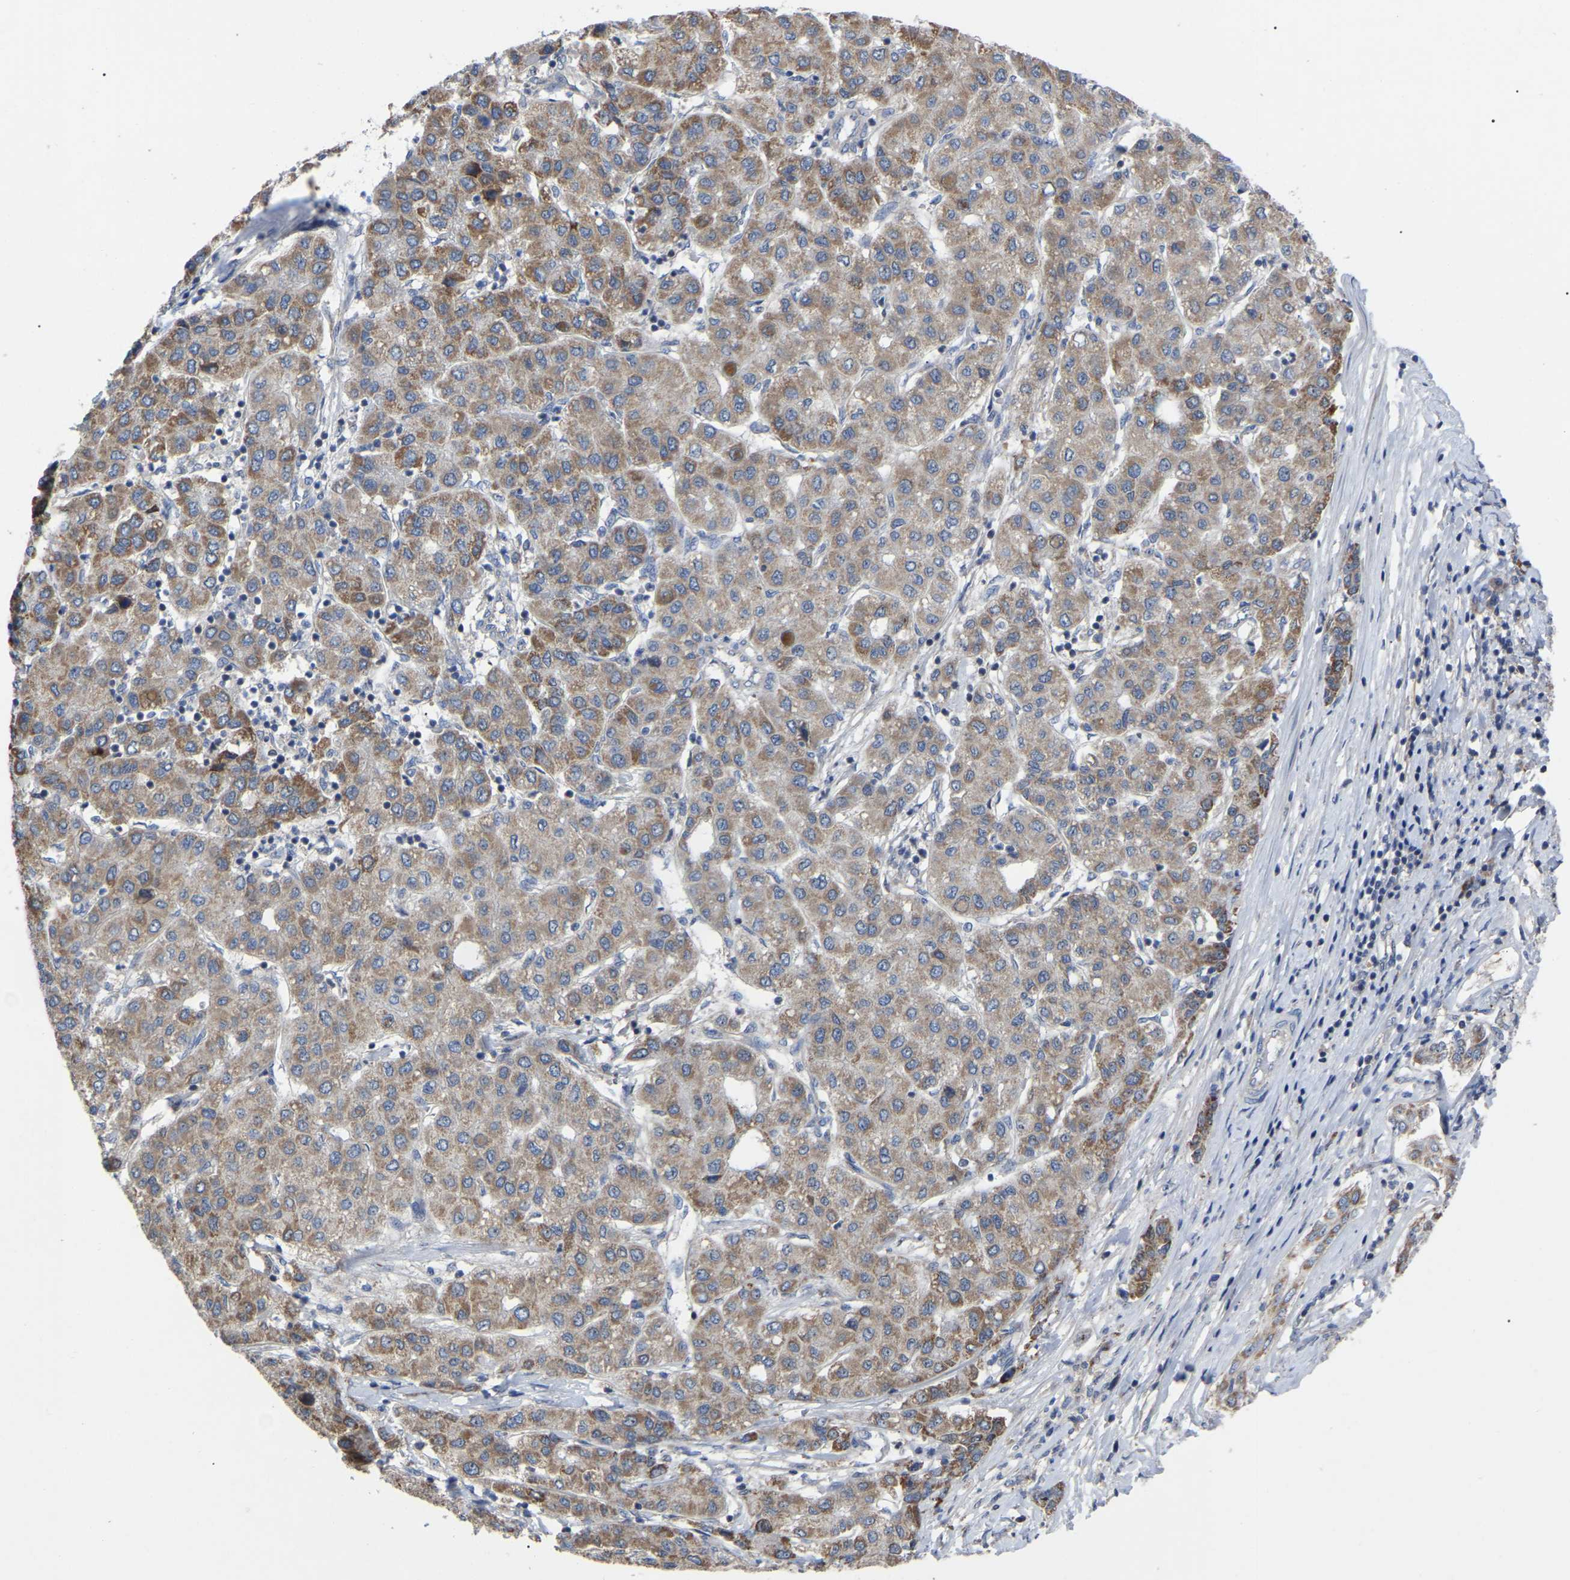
{"staining": {"intensity": "moderate", "quantity": ">75%", "location": "cytoplasmic/membranous"}, "tissue": "liver cancer", "cell_type": "Tumor cells", "image_type": "cancer", "snomed": [{"axis": "morphology", "description": "Carcinoma, Hepatocellular, NOS"}, {"axis": "topography", "description": "Liver"}], "caption": "Hepatocellular carcinoma (liver) tissue reveals moderate cytoplasmic/membranous positivity in about >75% of tumor cells, visualized by immunohistochemistry. The protein is shown in brown color, while the nuclei are stained blue.", "gene": "NOP53", "patient": {"sex": "male", "age": 65}}